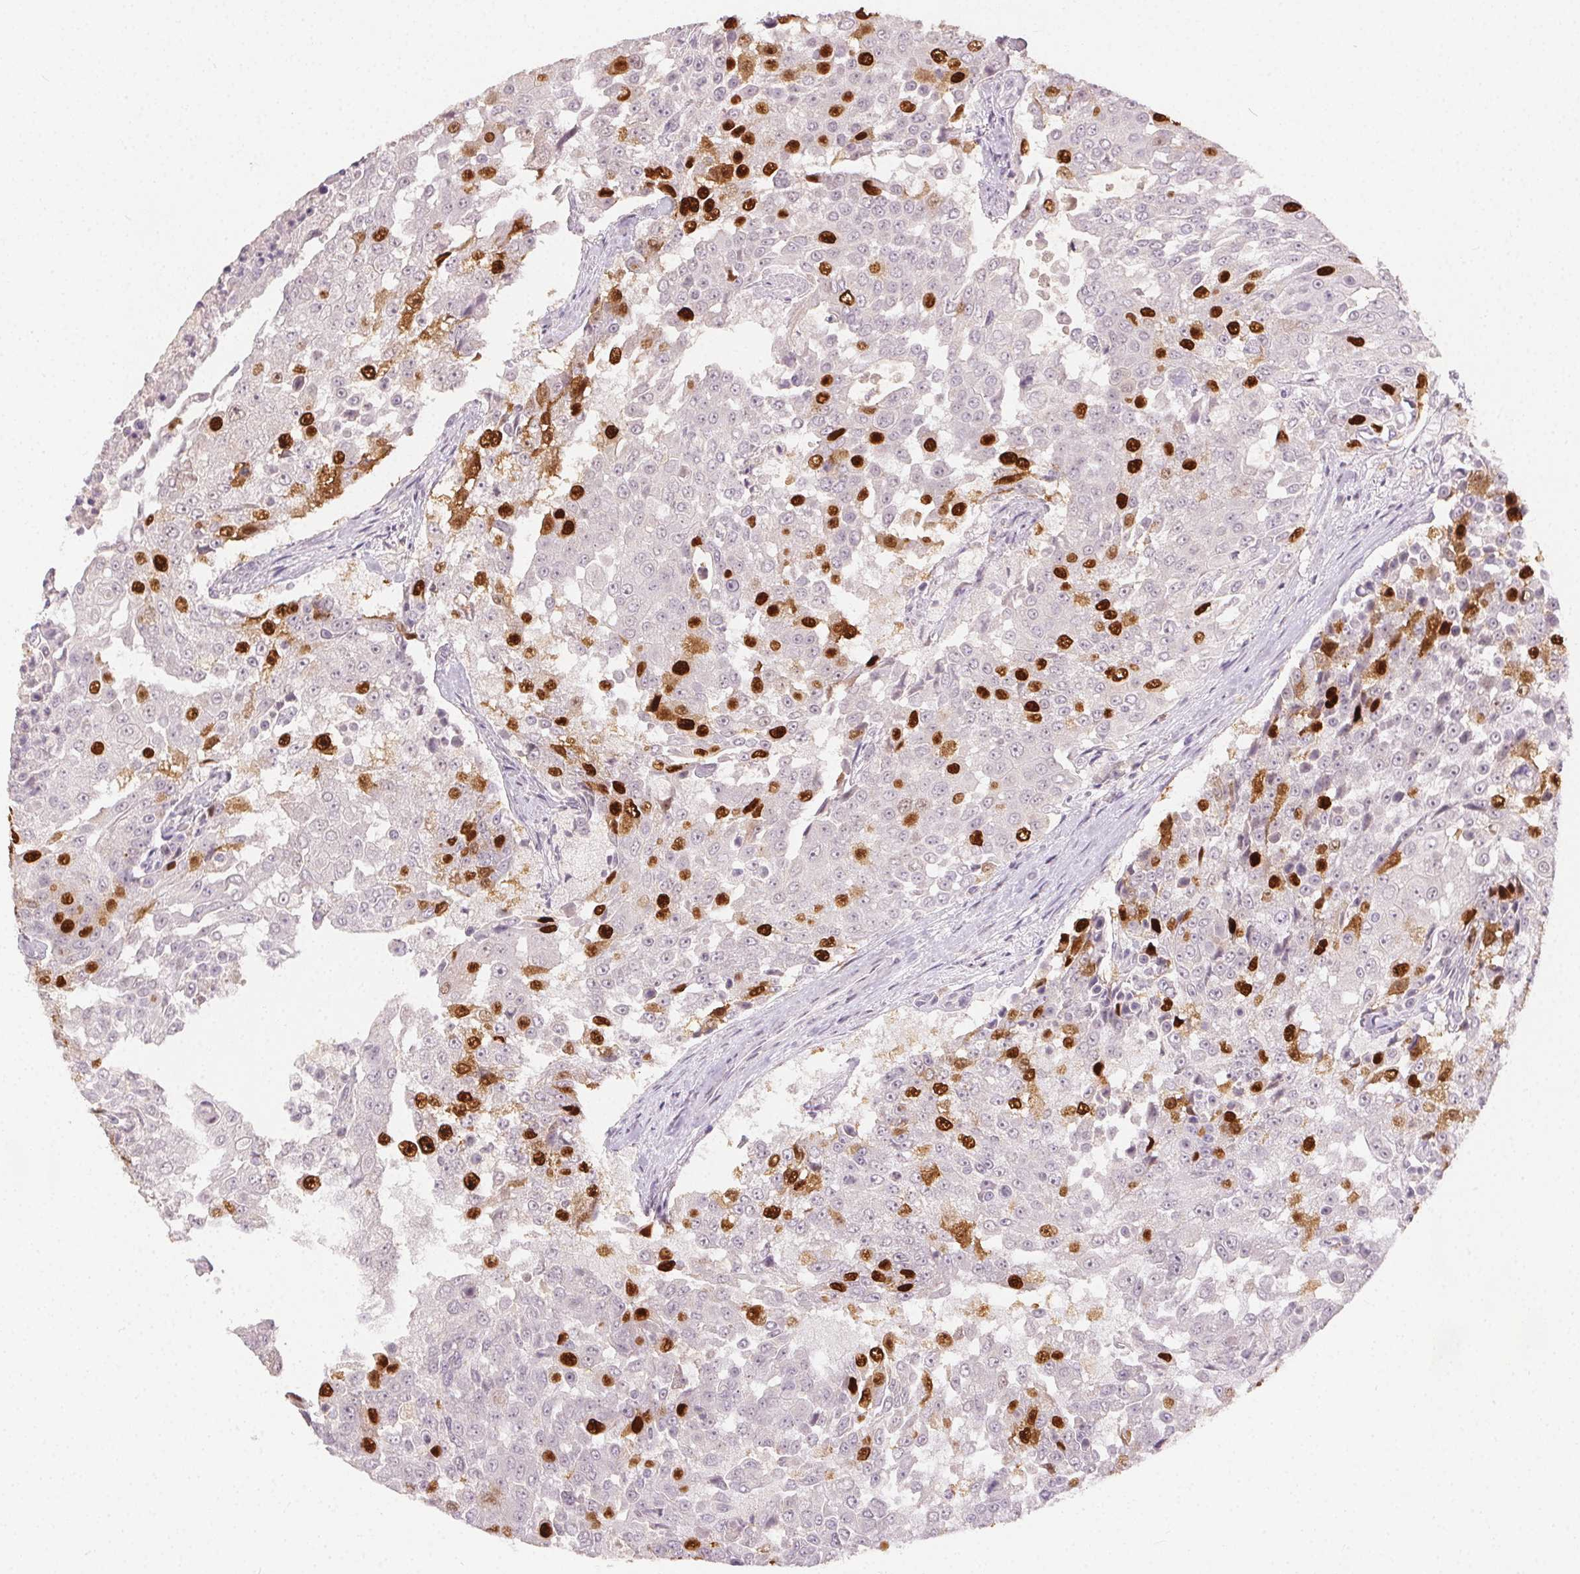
{"staining": {"intensity": "strong", "quantity": "25%-75%", "location": "nuclear"}, "tissue": "urothelial cancer", "cell_type": "Tumor cells", "image_type": "cancer", "snomed": [{"axis": "morphology", "description": "Urothelial carcinoma, High grade"}, {"axis": "topography", "description": "Urinary bladder"}], "caption": "A histopathology image showing strong nuclear expression in about 25%-75% of tumor cells in urothelial cancer, as visualized by brown immunohistochemical staining.", "gene": "ANLN", "patient": {"sex": "female", "age": 63}}